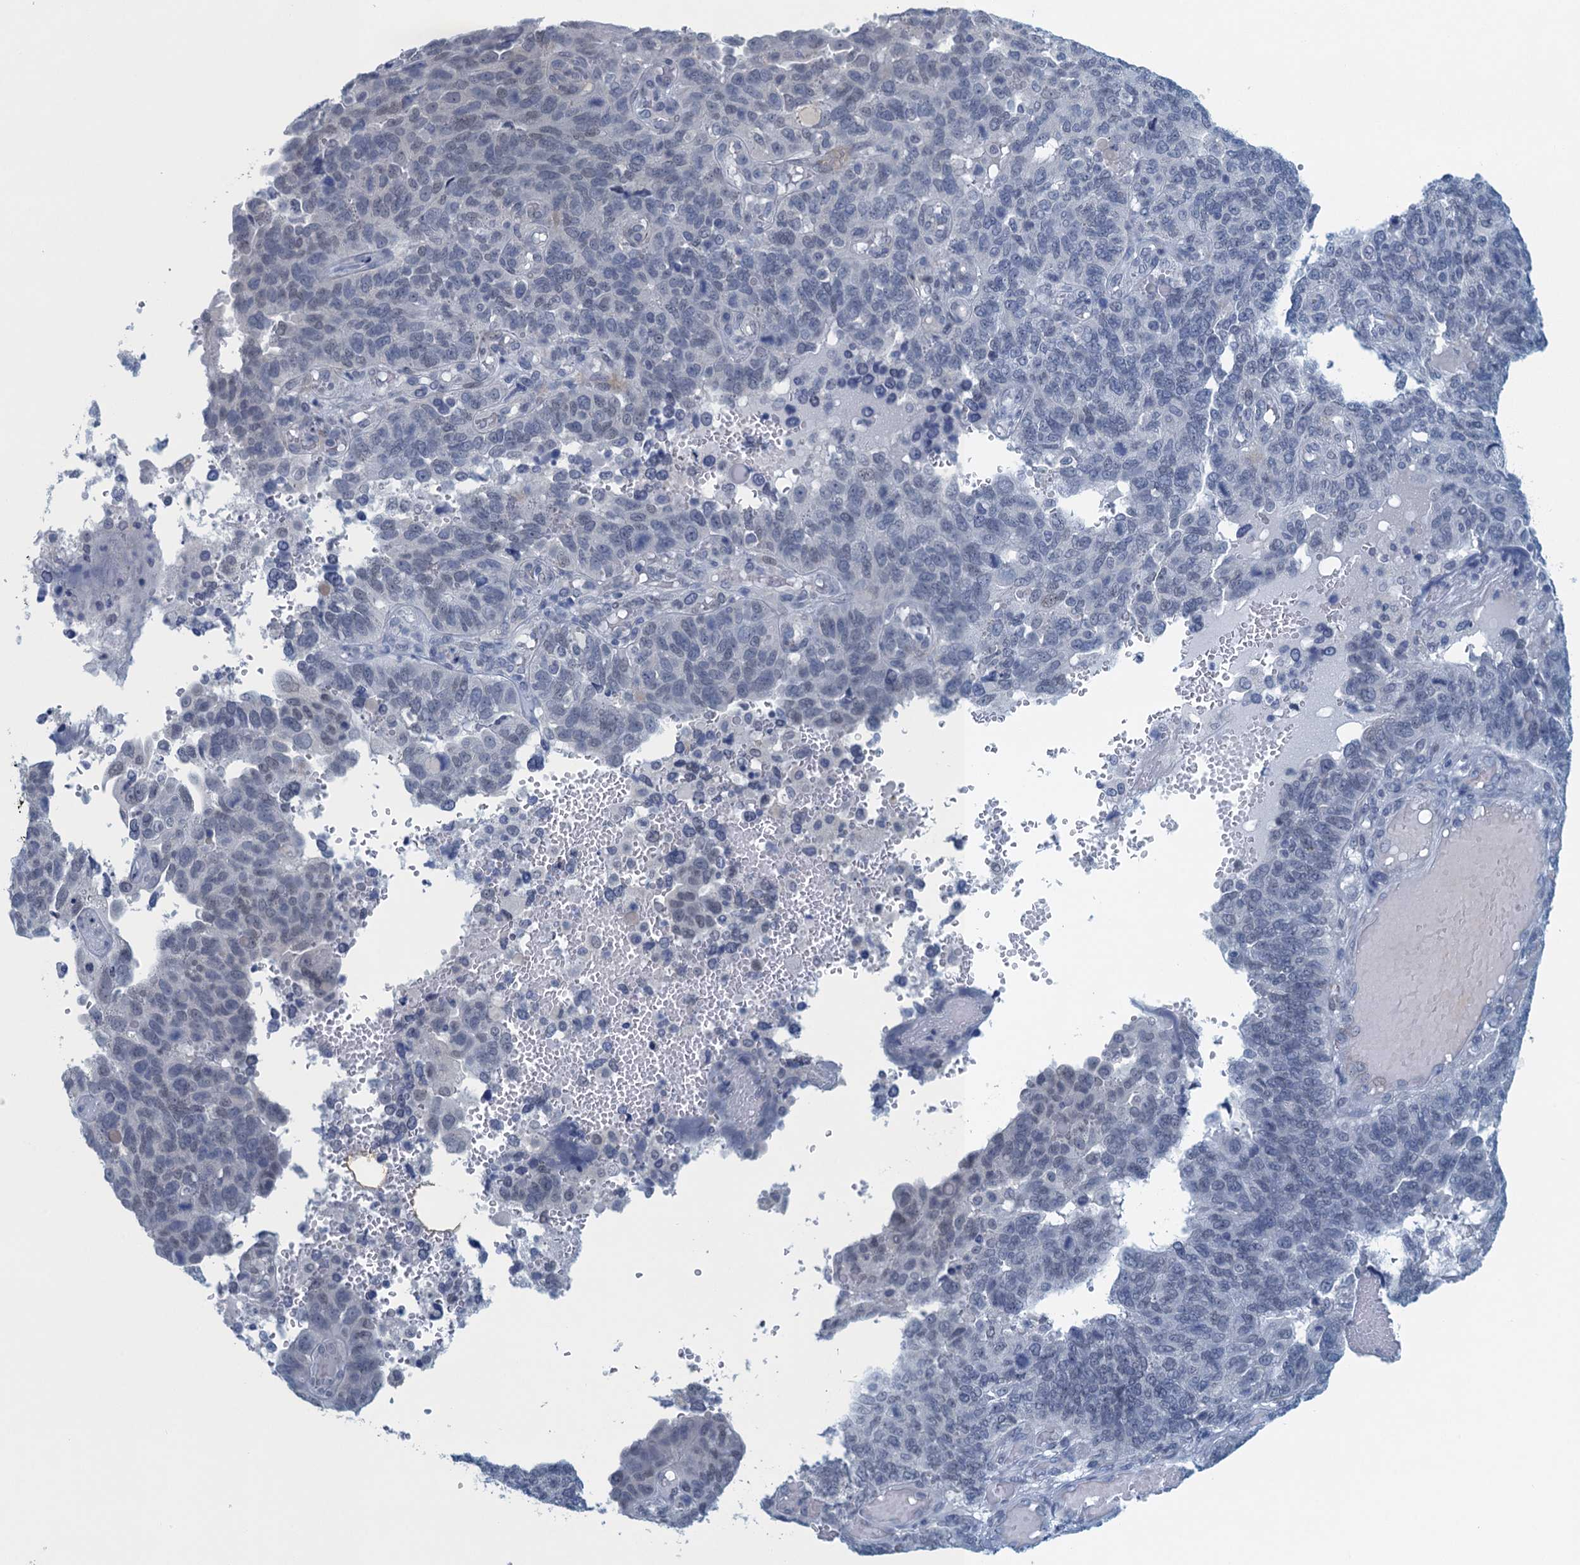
{"staining": {"intensity": "negative", "quantity": "none", "location": "none"}, "tissue": "endometrial cancer", "cell_type": "Tumor cells", "image_type": "cancer", "snomed": [{"axis": "morphology", "description": "Adenocarcinoma, NOS"}, {"axis": "topography", "description": "Endometrium"}], "caption": "Endometrial cancer was stained to show a protein in brown. There is no significant expression in tumor cells. (DAB IHC with hematoxylin counter stain).", "gene": "ENSG00000131152", "patient": {"sex": "female", "age": 66}}